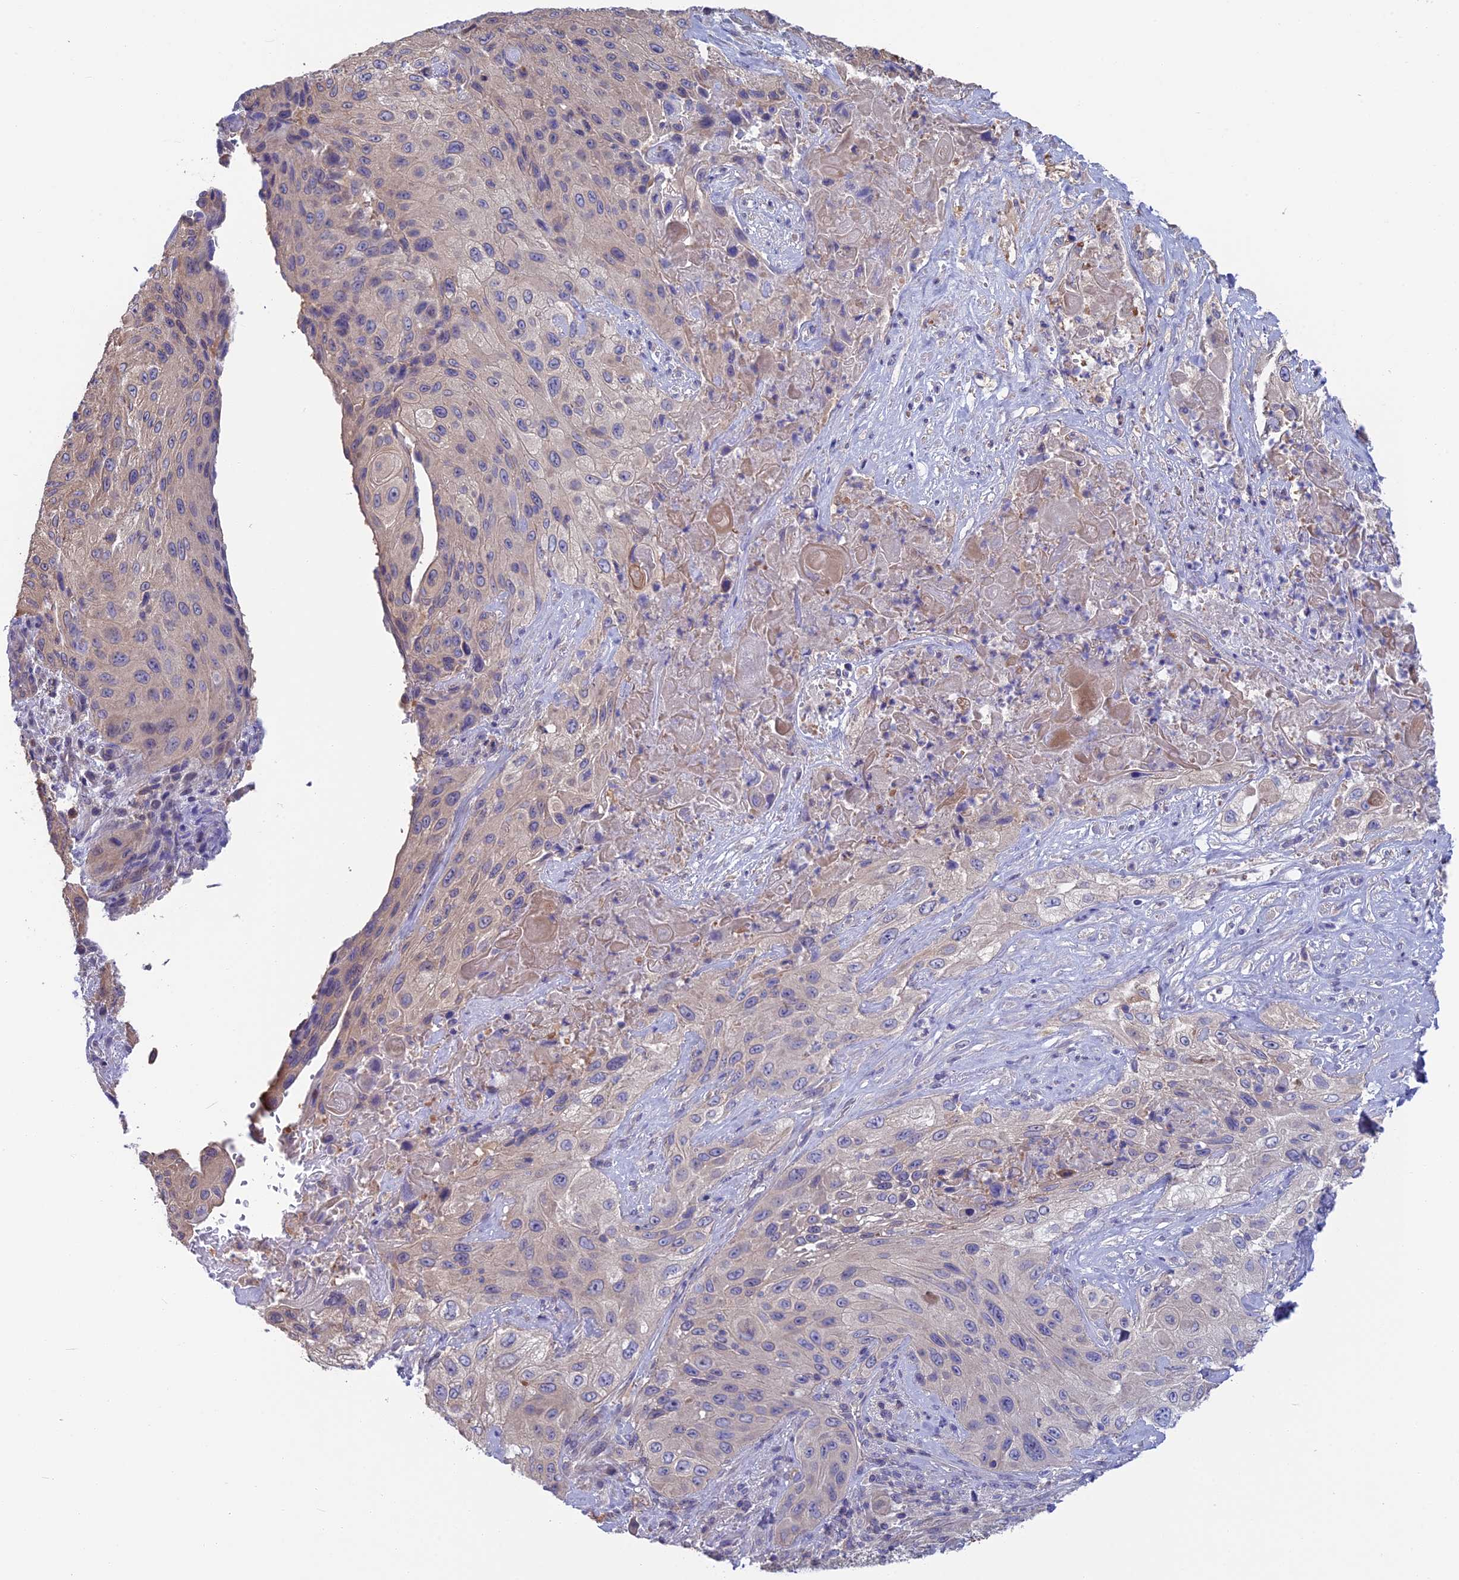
{"staining": {"intensity": "negative", "quantity": "none", "location": "none"}, "tissue": "cervical cancer", "cell_type": "Tumor cells", "image_type": "cancer", "snomed": [{"axis": "morphology", "description": "Squamous cell carcinoma, NOS"}, {"axis": "topography", "description": "Cervix"}], "caption": "An immunohistochemistry photomicrograph of squamous cell carcinoma (cervical) is shown. There is no staining in tumor cells of squamous cell carcinoma (cervical).", "gene": "SNAP91", "patient": {"sex": "female", "age": 42}}